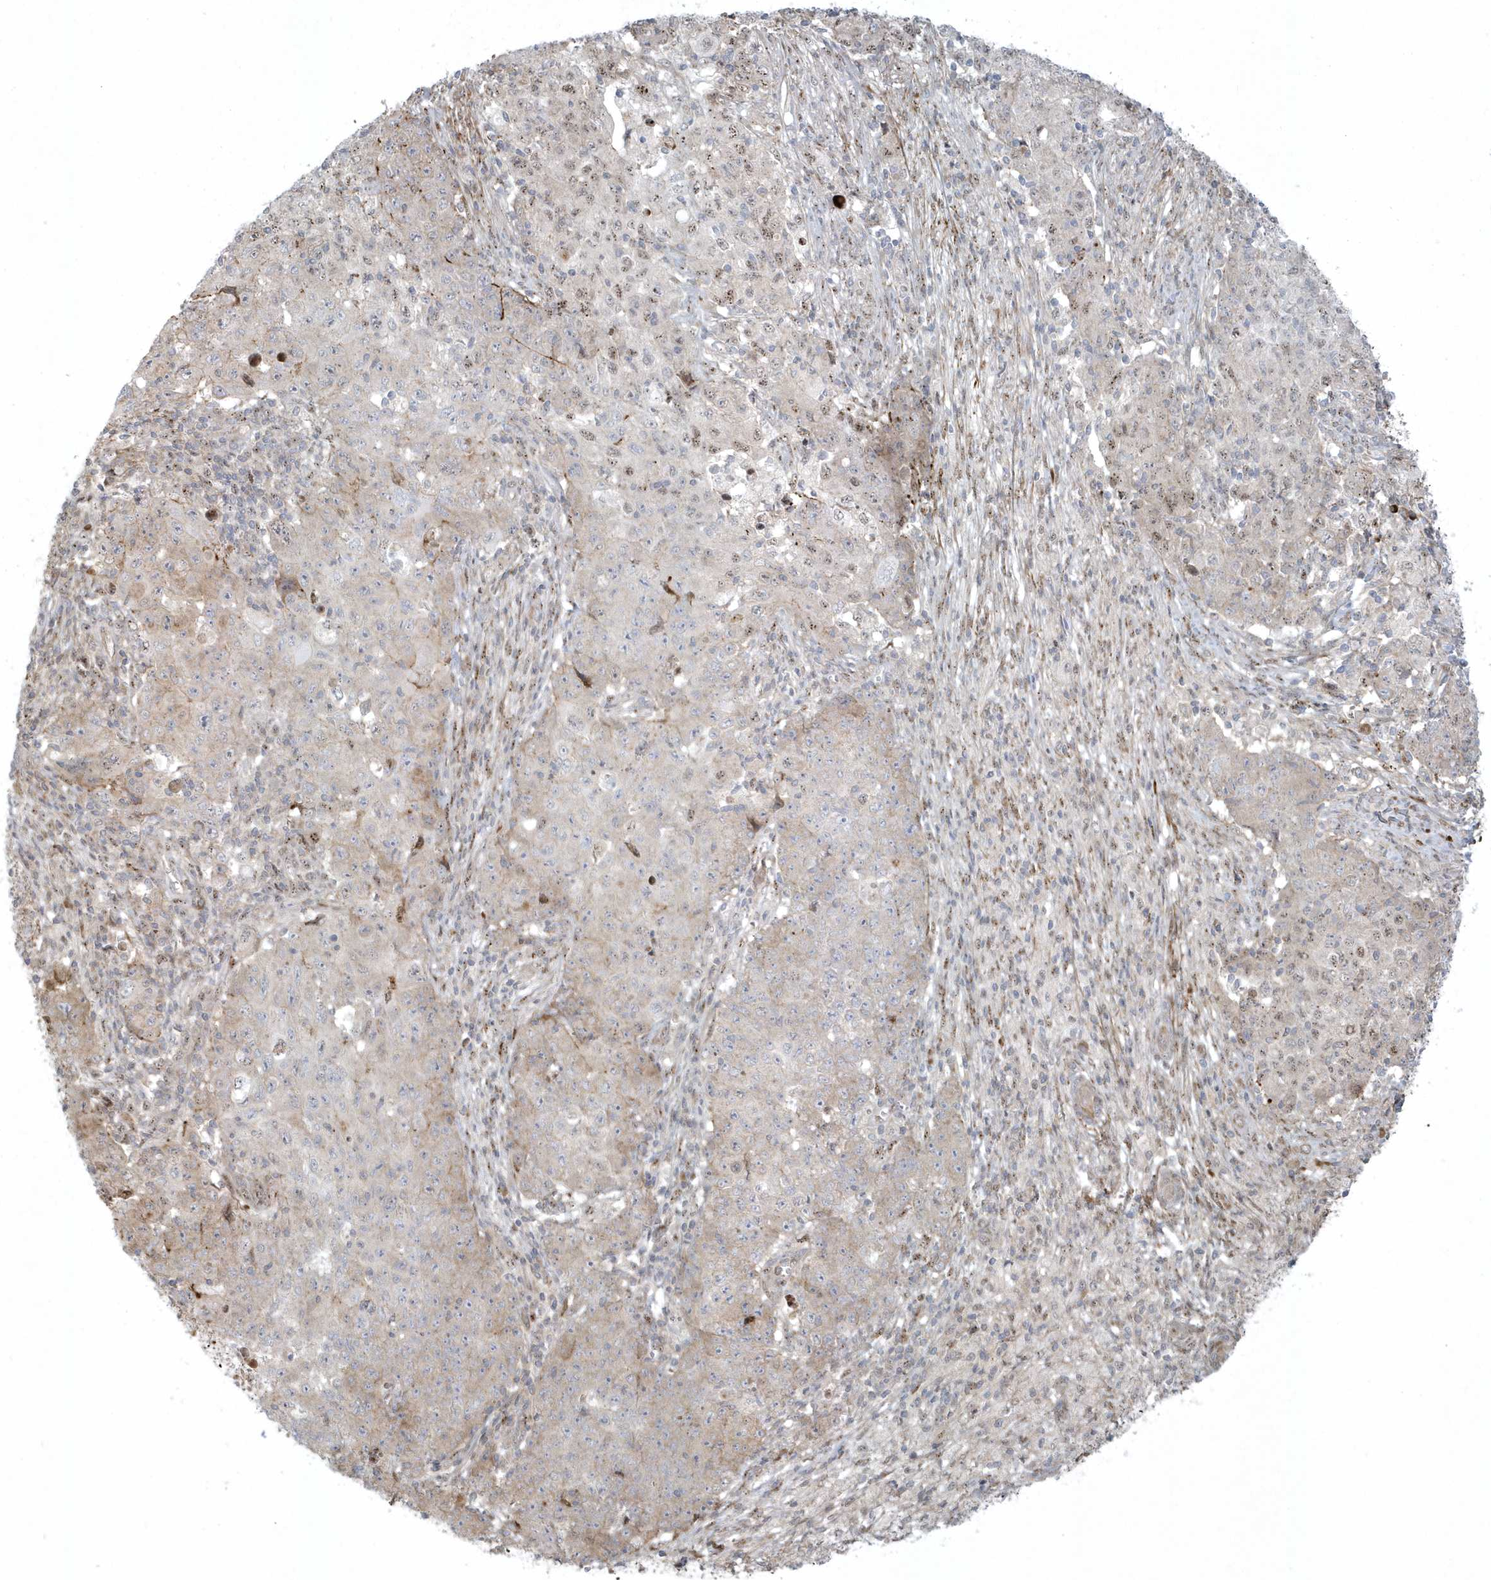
{"staining": {"intensity": "weak", "quantity": "25%-75%", "location": "cytoplasmic/membranous,nuclear"}, "tissue": "ovarian cancer", "cell_type": "Tumor cells", "image_type": "cancer", "snomed": [{"axis": "morphology", "description": "Carcinoma, endometroid"}, {"axis": "topography", "description": "Ovary"}], "caption": "Protein staining by immunohistochemistry displays weak cytoplasmic/membranous and nuclear staining in approximately 25%-75% of tumor cells in ovarian cancer (endometroid carcinoma).", "gene": "MASP2", "patient": {"sex": "female", "age": 42}}